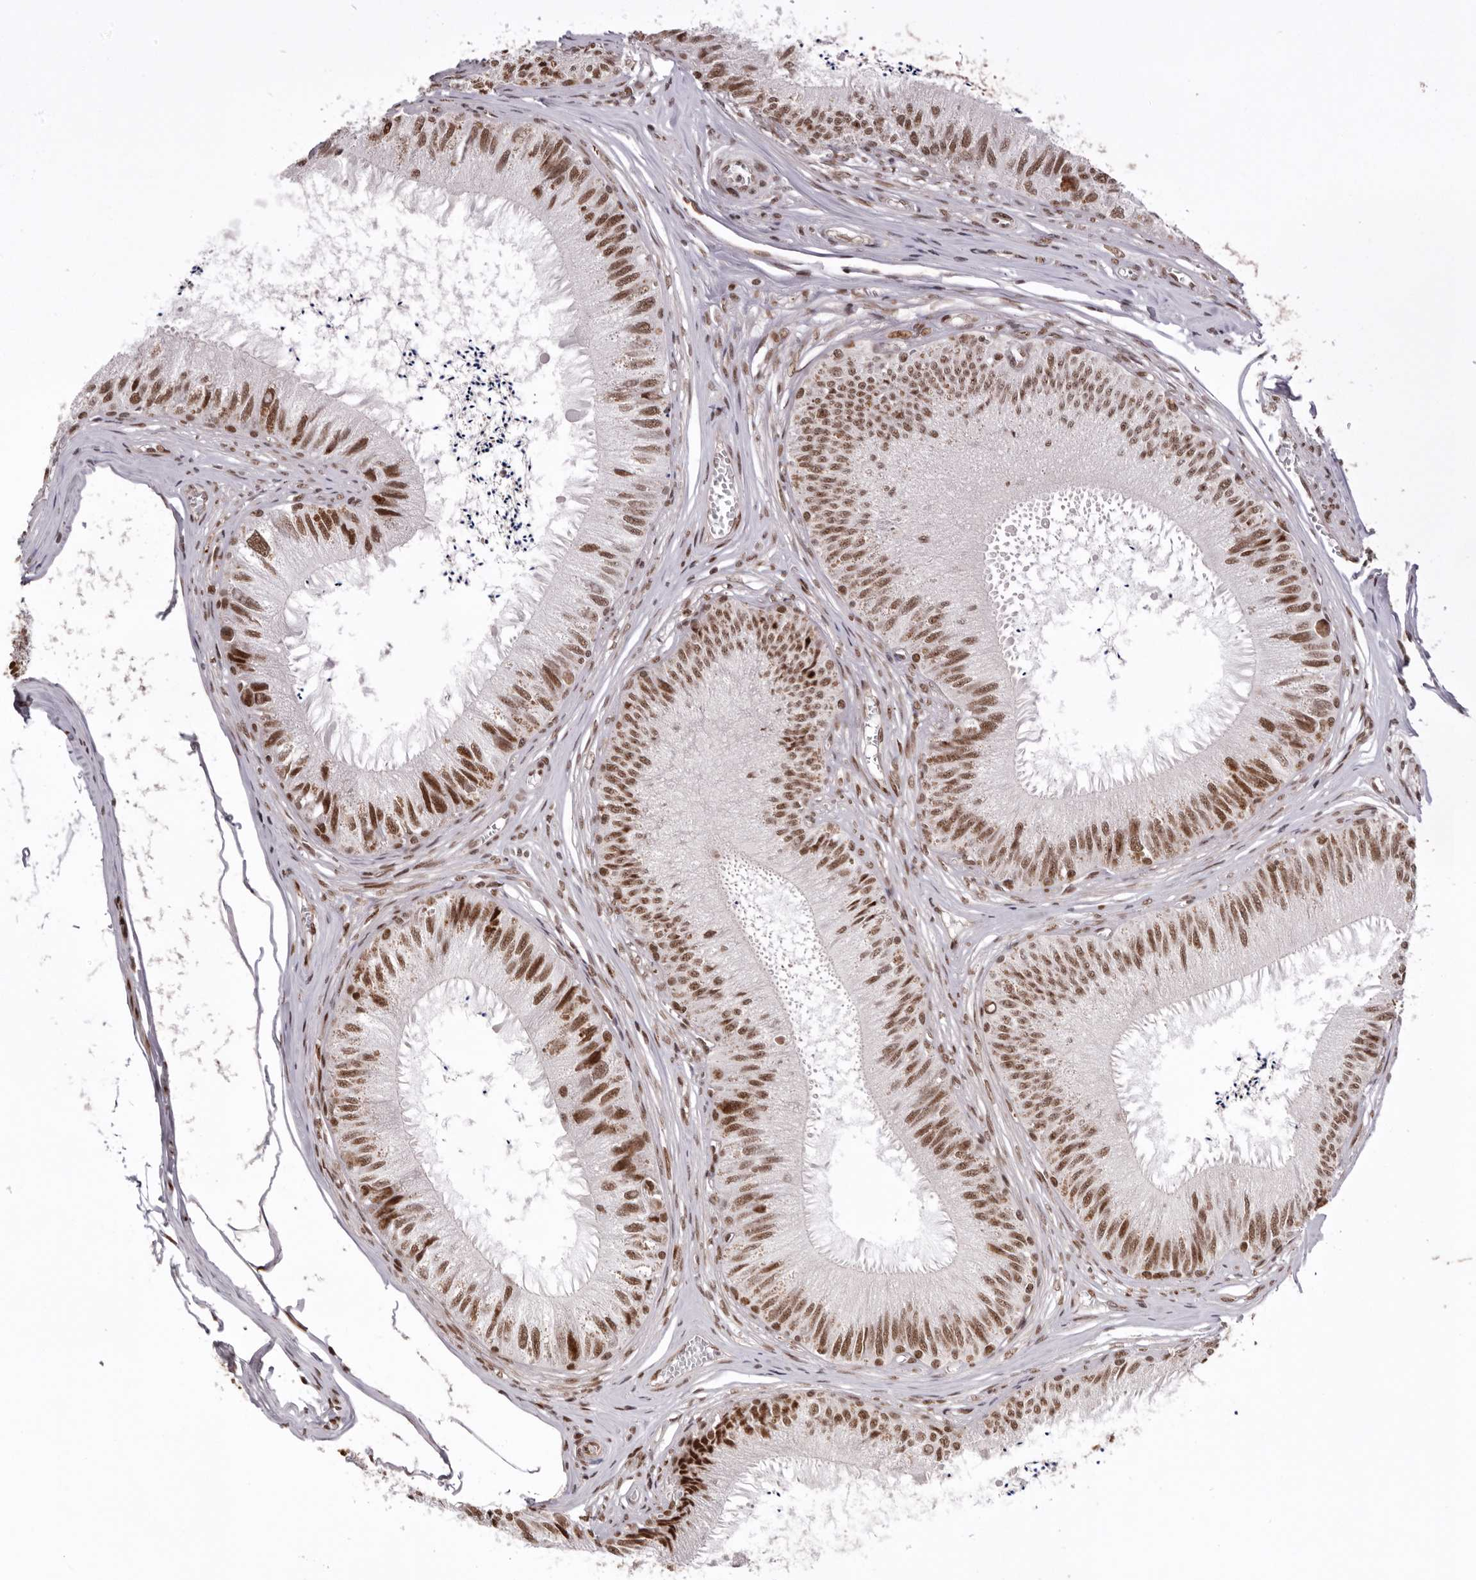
{"staining": {"intensity": "strong", "quantity": ">75%", "location": "nuclear"}, "tissue": "epididymis", "cell_type": "Glandular cells", "image_type": "normal", "snomed": [{"axis": "morphology", "description": "Normal tissue, NOS"}, {"axis": "topography", "description": "Epididymis"}], "caption": "A micrograph showing strong nuclear expression in approximately >75% of glandular cells in unremarkable epididymis, as visualized by brown immunohistochemical staining.", "gene": "CHTOP", "patient": {"sex": "male", "age": 79}}